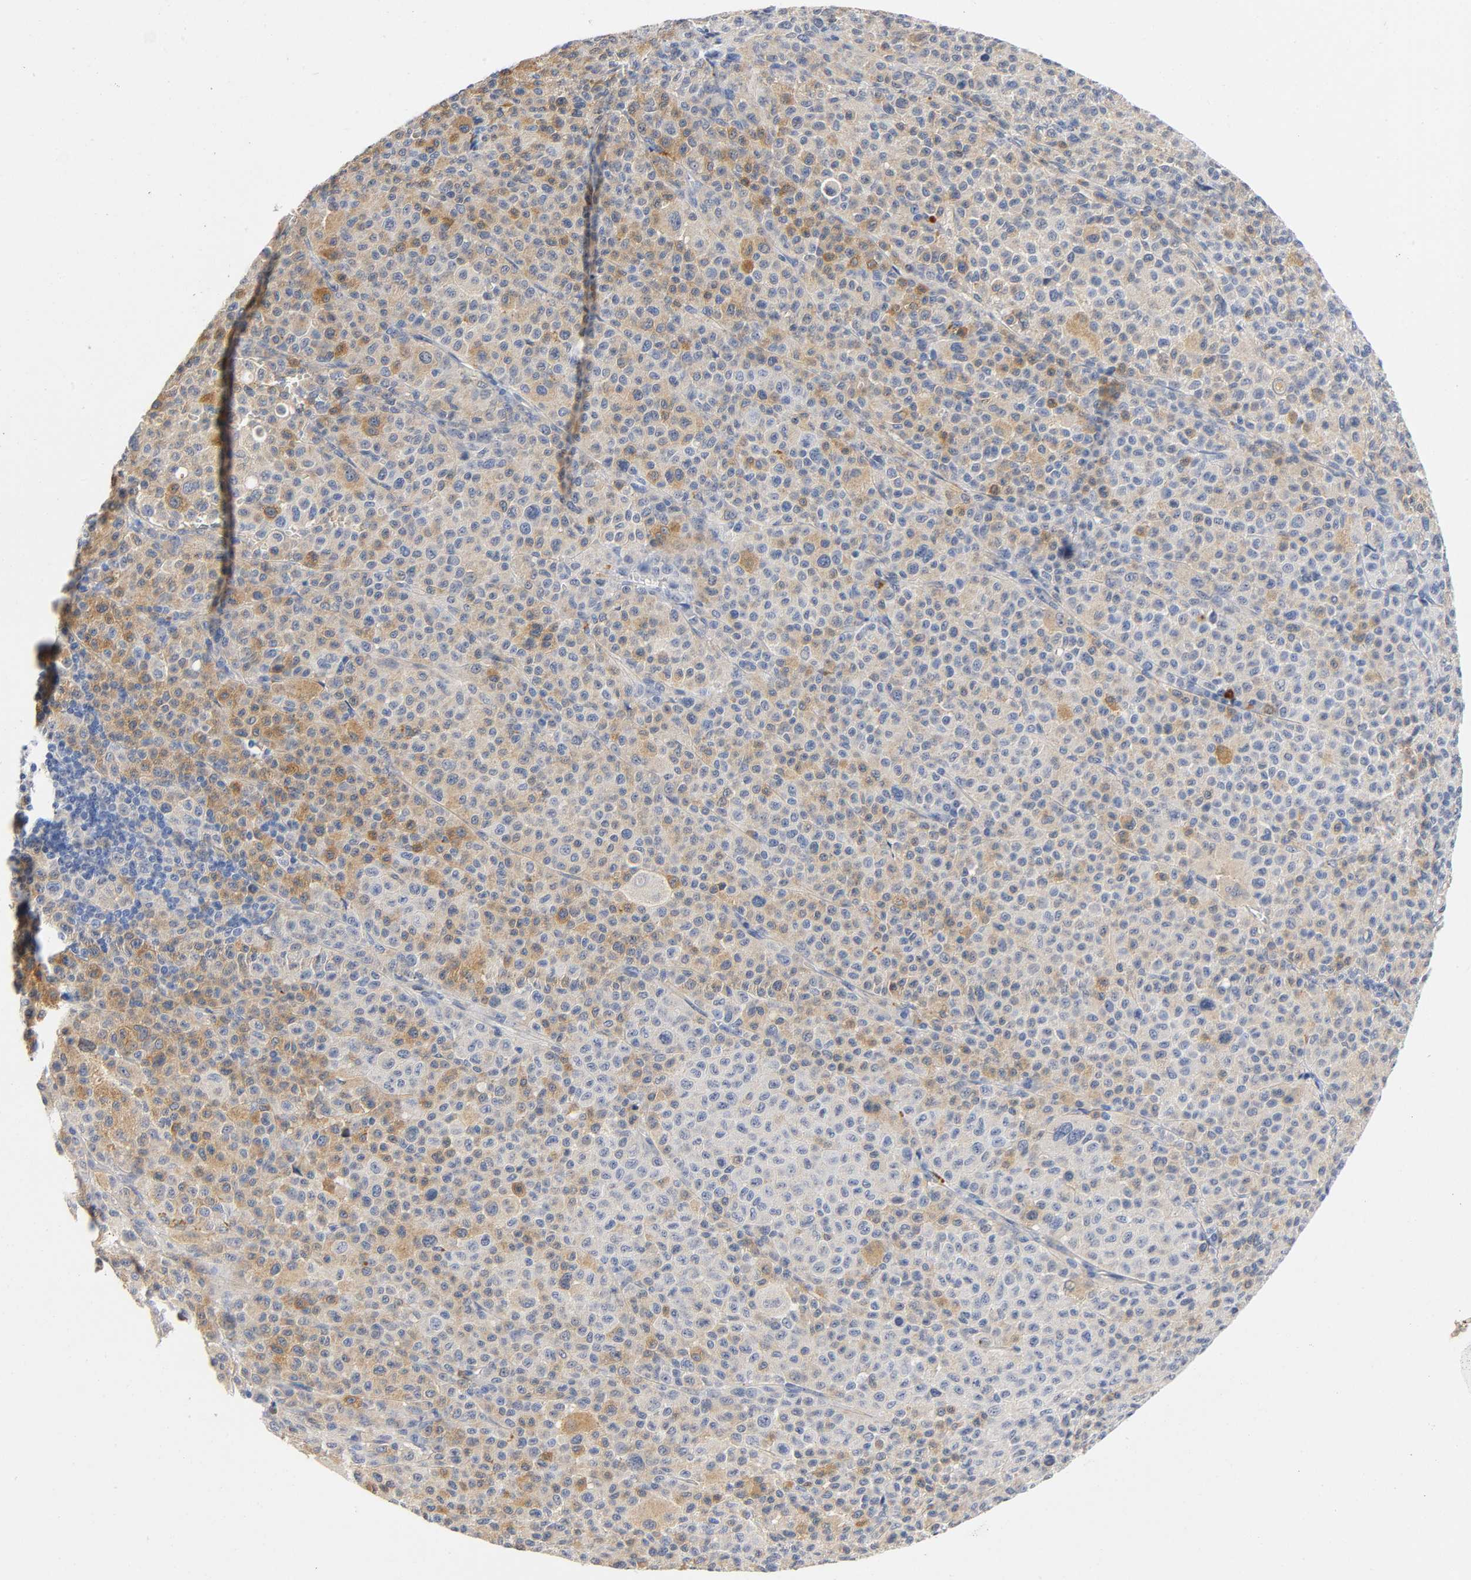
{"staining": {"intensity": "weak", "quantity": "25%-75%", "location": "cytoplasmic/membranous"}, "tissue": "melanoma", "cell_type": "Tumor cells", "image_type": "cancer", "snomed": [{"axis": "morphology", "description": "Malignant melanoma, Metastatic site"}, {"axis": "topography", "description": "Skin"}], "caption": "Immunohistochemical staining of malignant melanoma (metastatic site) reveals low levels of weak cytoplasmic/membranous expression in approximately 25%-75% of tumor cells.", "gene": "TNC", "patient": {"sex": "female", "age": 74}}